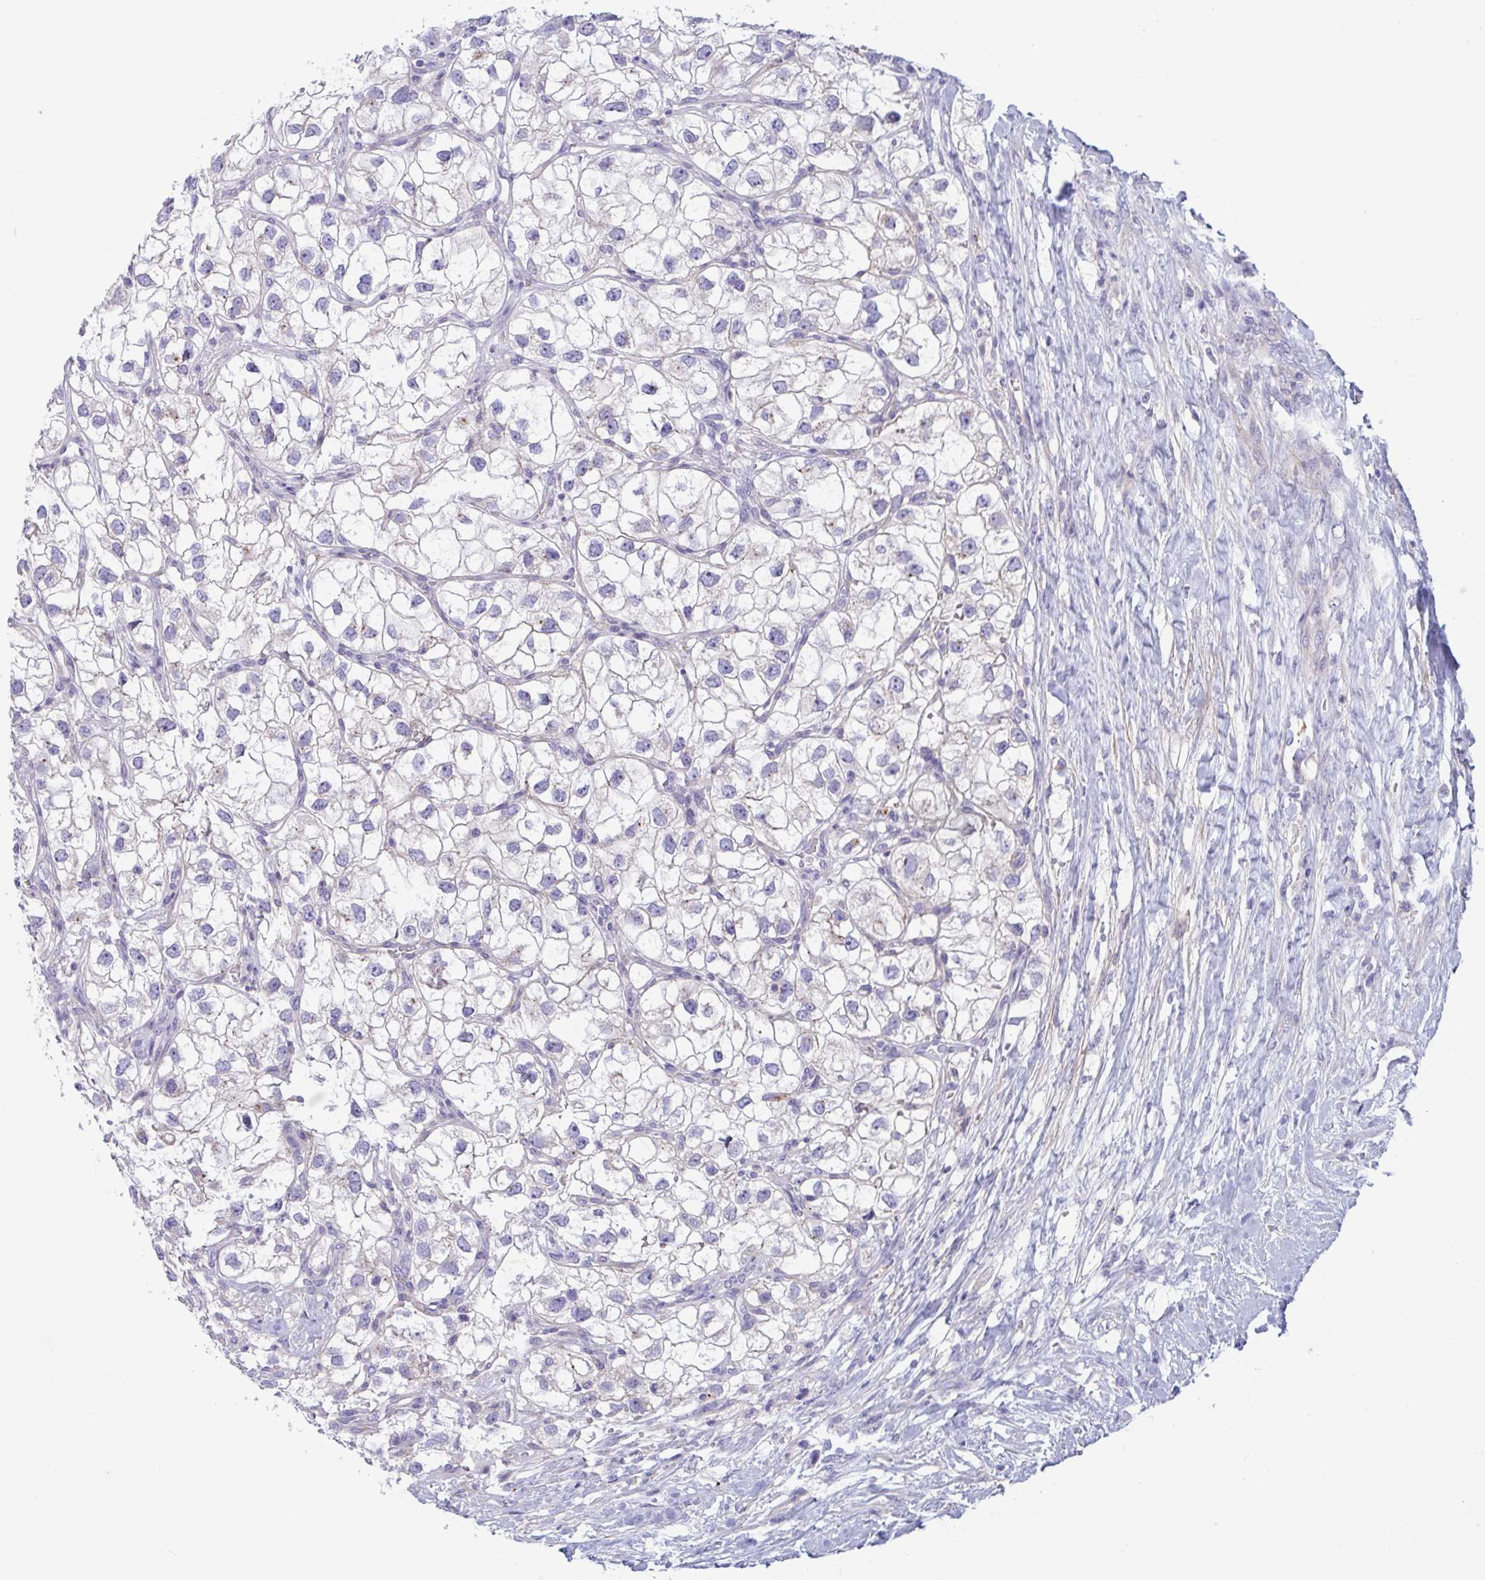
{"staining": {"intensity": "negative", "quantity": "none", "location": "none"}, "tissue": "renal cancer", "cell_type": "Tumor cells", "image_type": "cancer", "snomed": [{"axis": "morphology", "description": "Adenocarcinoma, NOS"}, {"axis": "topography", "description": "Kidney"}], "caption": "Immunohistochemistry micrograph of human renal adenocarcinoma stained for a protein (brown), which reveals no expression in tumor cells.", "gene": "OXLD1", "patient": {"sex": "male", "age": 59}}